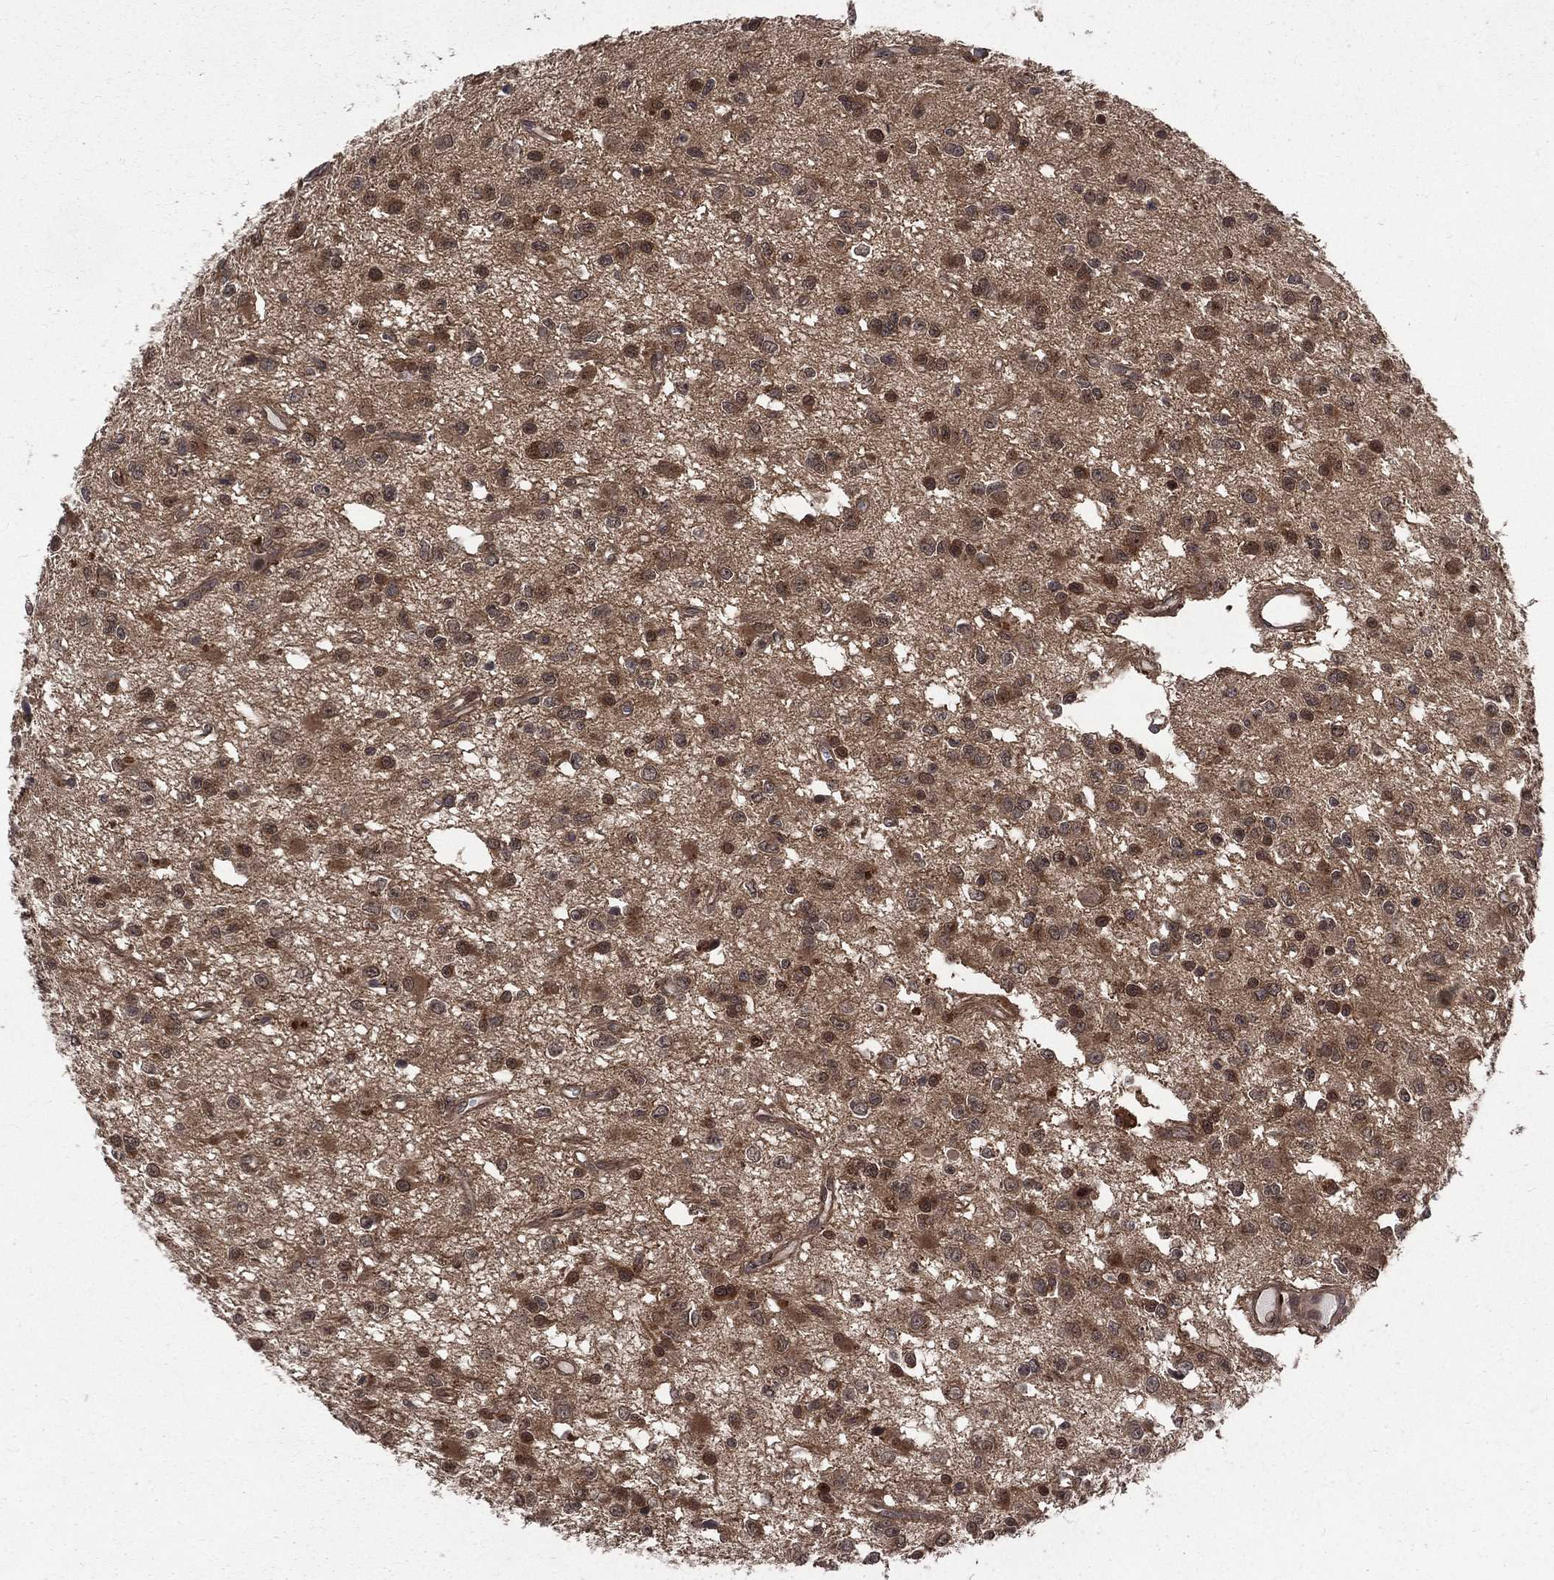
{"staining": {"intensity": "moderate", "quantity": "<25%", "location": "cytoplasmic/membranous,nuclear"}, "tissue": "glioma", "cell_type": "Tumor cells", "image_type": "cancer", "snomed": [{"axis": "morphology", "description": "Glioma, malignant, Low grade"}, {"axis": "topography", "description": "Brain"}], "caption": "Malignant low-grade glioma was stained to show a protein in brown. There is low levels of moderate cytoplasmic/membranous and nuclear expression in about <25% of tumor cells.", "gene": "ARL3", "patient": {"sex": "female", "age": 45}}